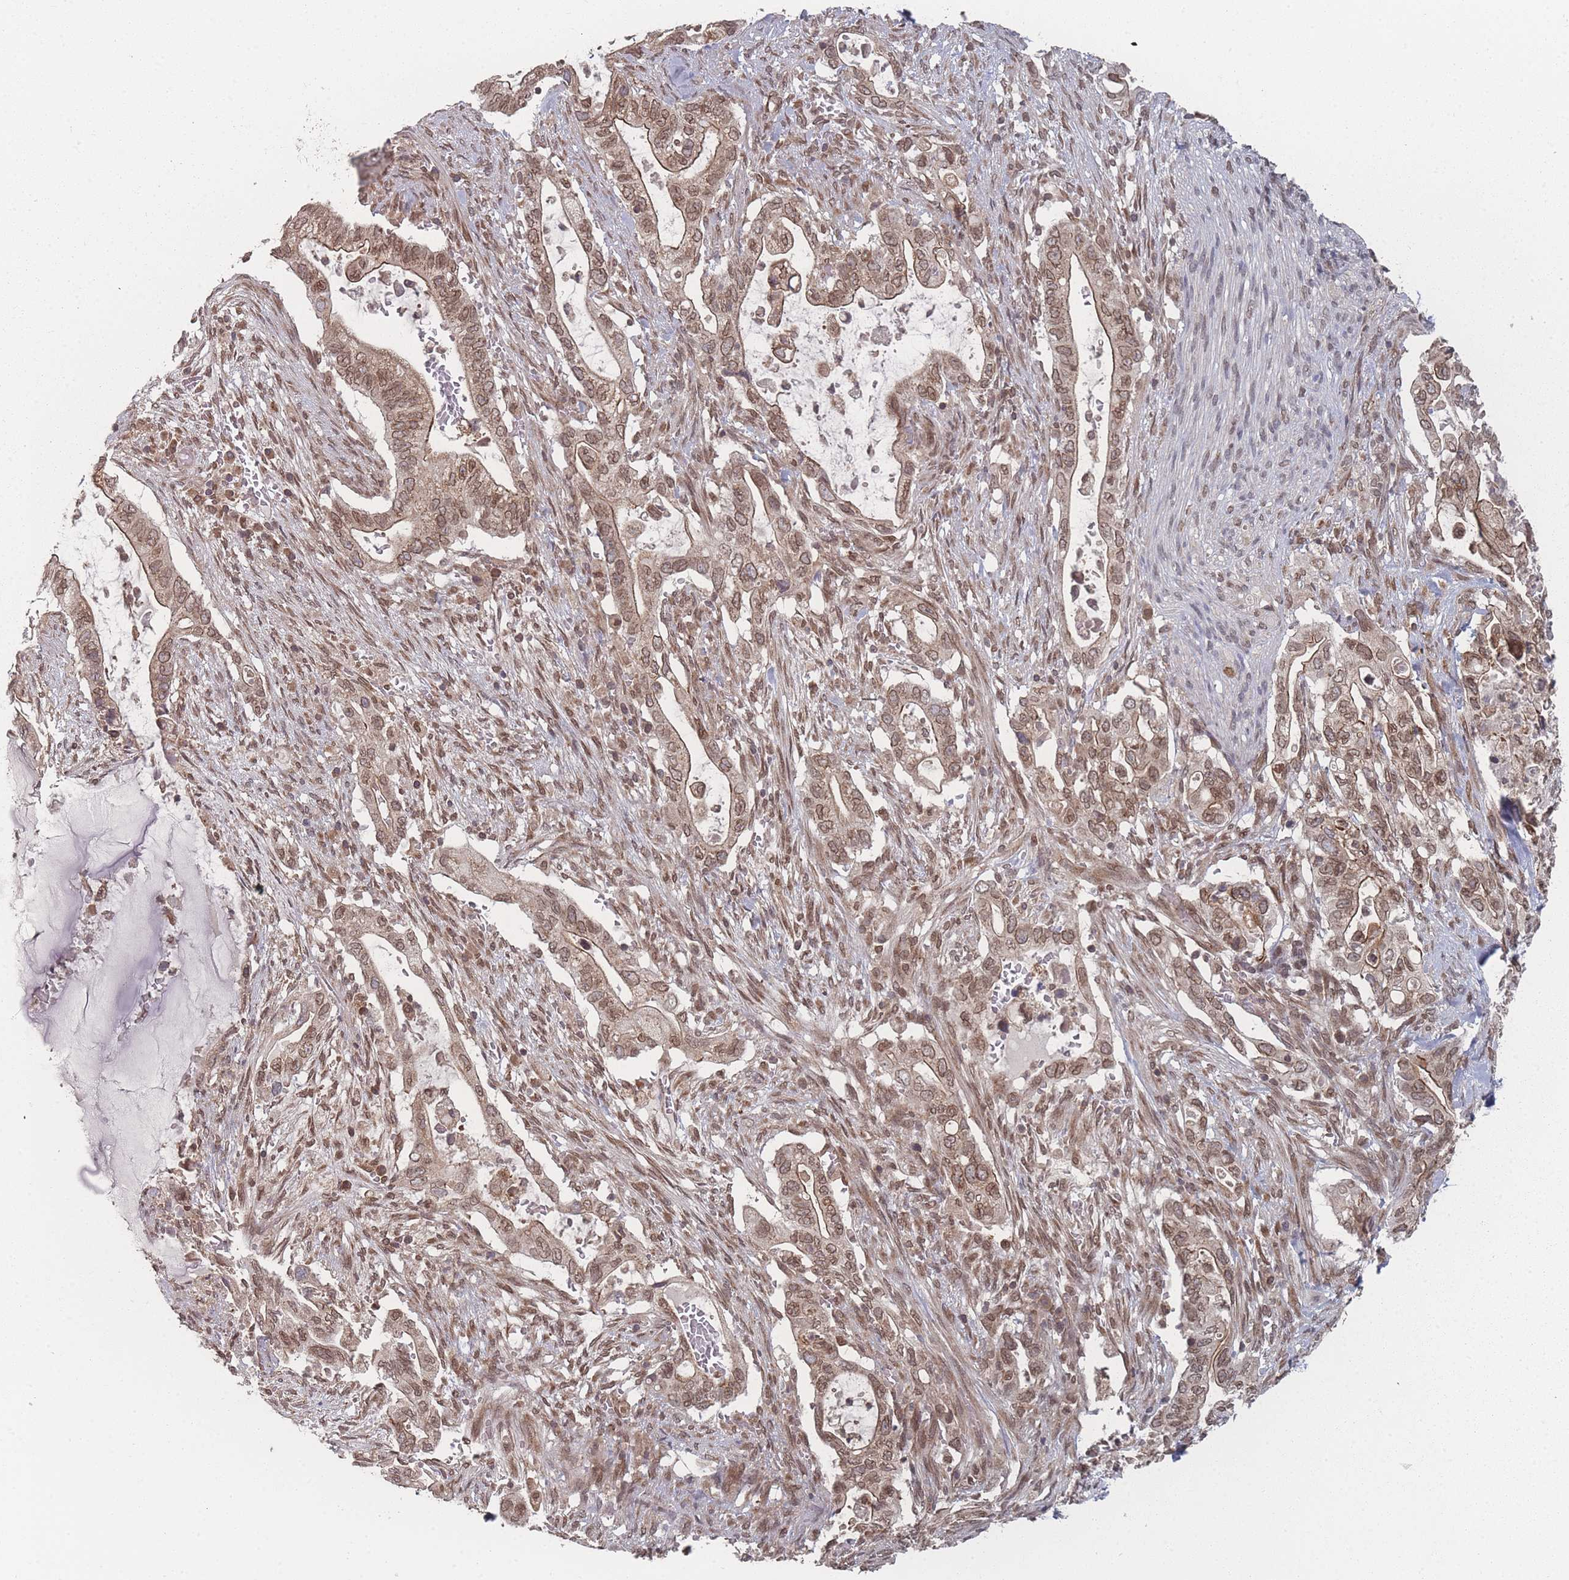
{"staining": {"intensity": "moderate", "quantity": ">75%", "location": "cytoplasmic/membranous,nuclear"}, "tissue": "pancreatic cancer", "cell_type": "Tumor cells", "image_type": "cancer", "snomed": [{"axis": "morphology", "description": "Adenocarcinoma, NOS"}, {"axis": "topography", "description": "Pancreas"}], "caption": "The image demonstrates staining of pancreatic cancer, revealing moderate cytoplasmic/membranous and nuclear protein staining (brown color) within tumor cells. (DAB (3,3'-diaminobenzidine) = brown stain, brightfield microscopy at high magnification).", "gene": "TBC1D25", "patient": {"sex": "female", "age": 72}}